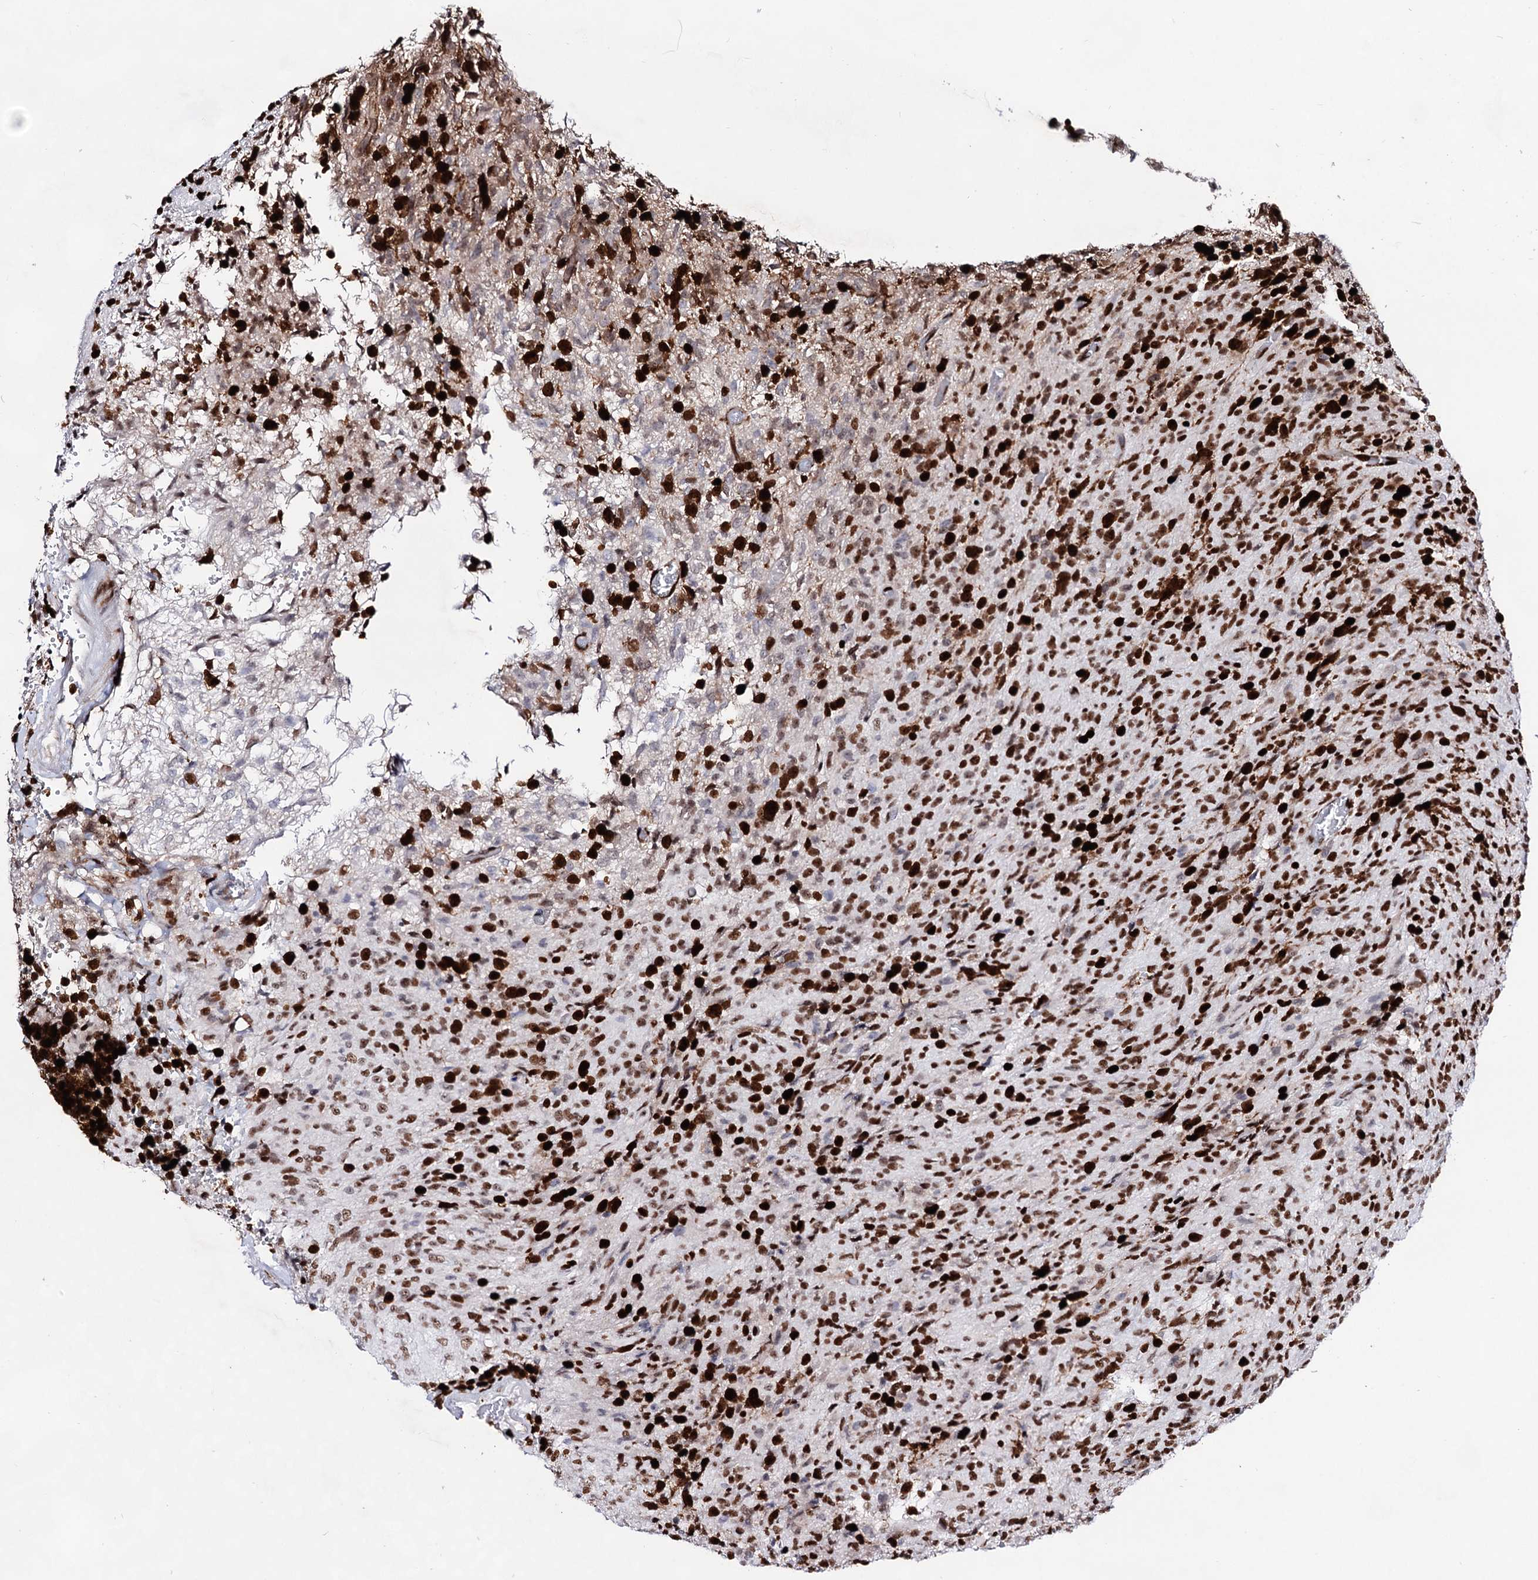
{"staining": {"intensity": "strong", "quantity": ">75%", "location": "nuclear"}, "tissue": "glioma", "cell_type": "Tumor cells", "image_type": "cancer", "snomed": [{"axis": "morphology", "description": "Glioma, malignant, High grade"}, {"axis": "topography", "description": "Brain"}], "caption": "The photomicrograph reveals staining of glioma, revealing strong nuclear protein staining (brown color) within tumor cells.", "gene": "HMGB2", "patient": {"sex": "female", "age": 57}}